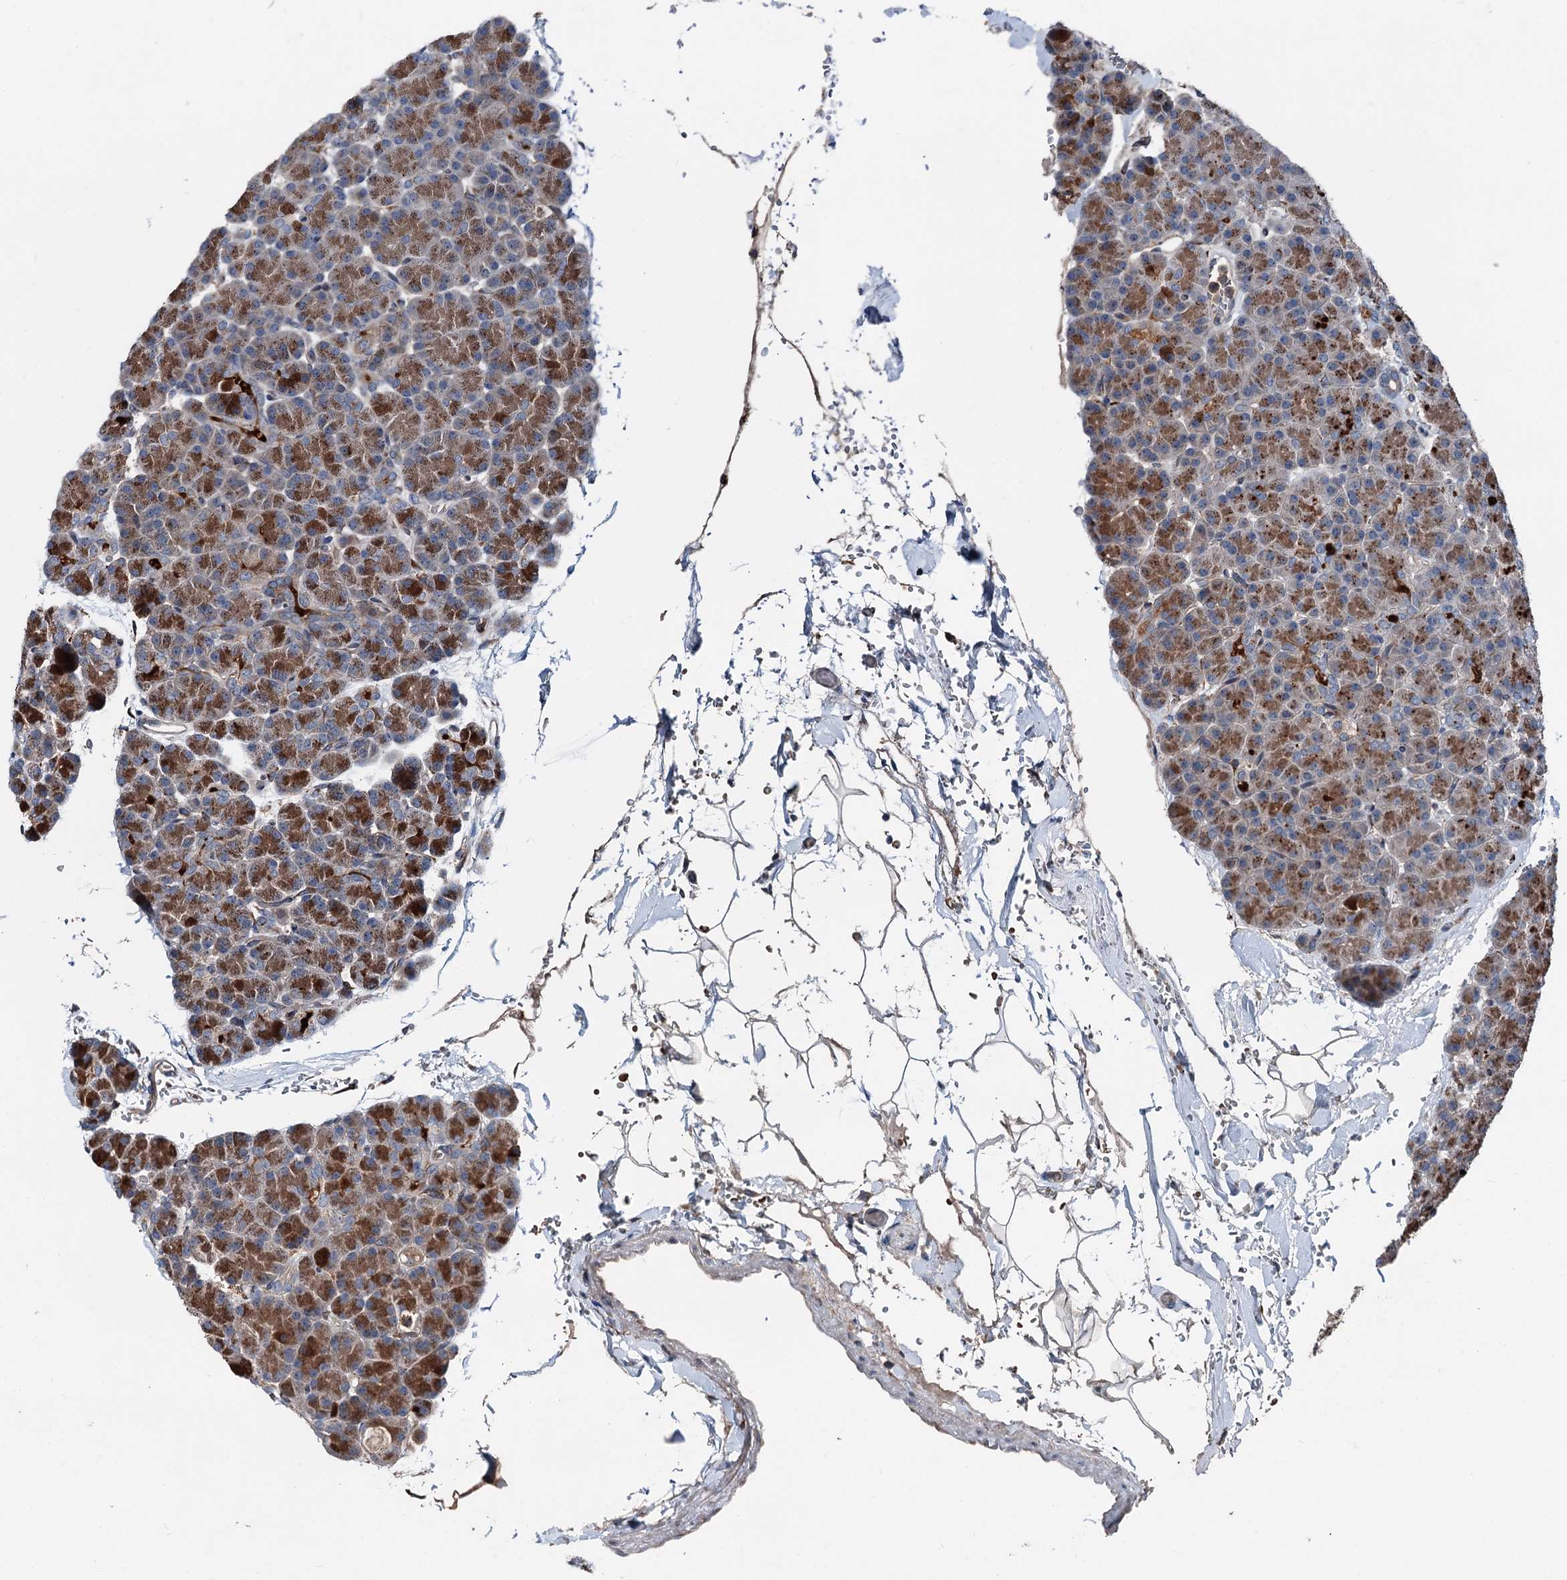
{"staining": {"intensity": "strong", "quantity": "25%-75%", "location": "cytoplasmic/membranous"}, "tissue": "pancreas", "cell_type": "Exocrine glandular cells", "image_type": "normal", "snomed": [{"axis": "morphology", "description": "Normal tissue, NOS"}, {"axis": "topography", "description": "Pancreas"}], "caption": "Exocrine glandular cells demonstrate high levels of strong cytoplasmic/membranous staining in about 25%-75% of cells in benign pancreas.", "gene": "DDIAS", "patient": {"sex": "female", "age": 43}}